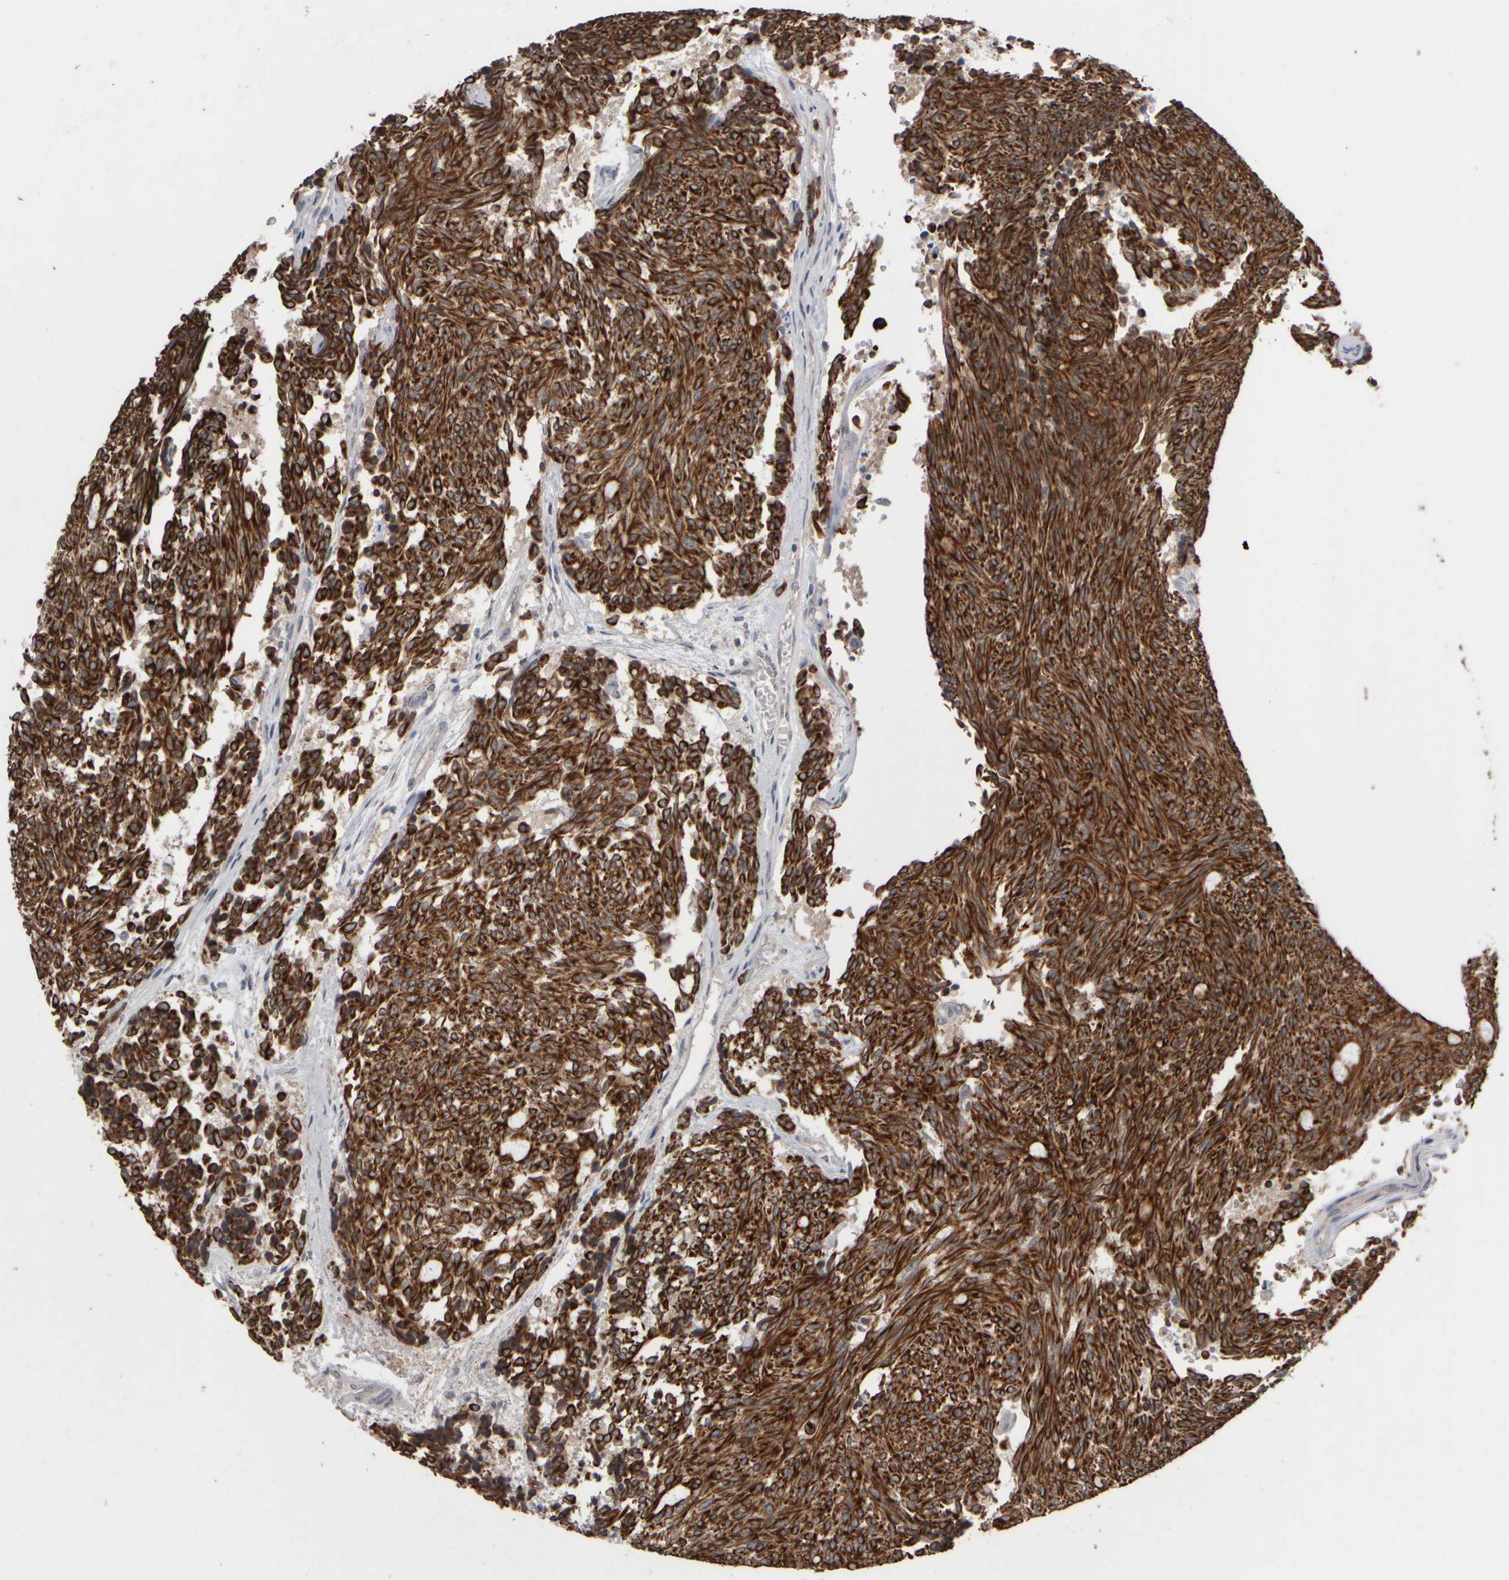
{"staining": {"intensity": "strong", "quantity": ">75%", "location": "cytoplasmic/membranous"}, "tissue": "carcinoid", "cell_type": "Tumor cells", "image_type": "cancer", "snomed": [{"axis": "morphology", "description": "Carcinoid, malignant, NOS"}, {"axis": "topography", "description": "Pancreas"}], "caption": "Strong cytoplasmic/membranous staining is appreciated in approximately >75% of tumor cells in carcinoid.", "gene": "EPHX2", "patient": {"sex": "female", "age": 54}}